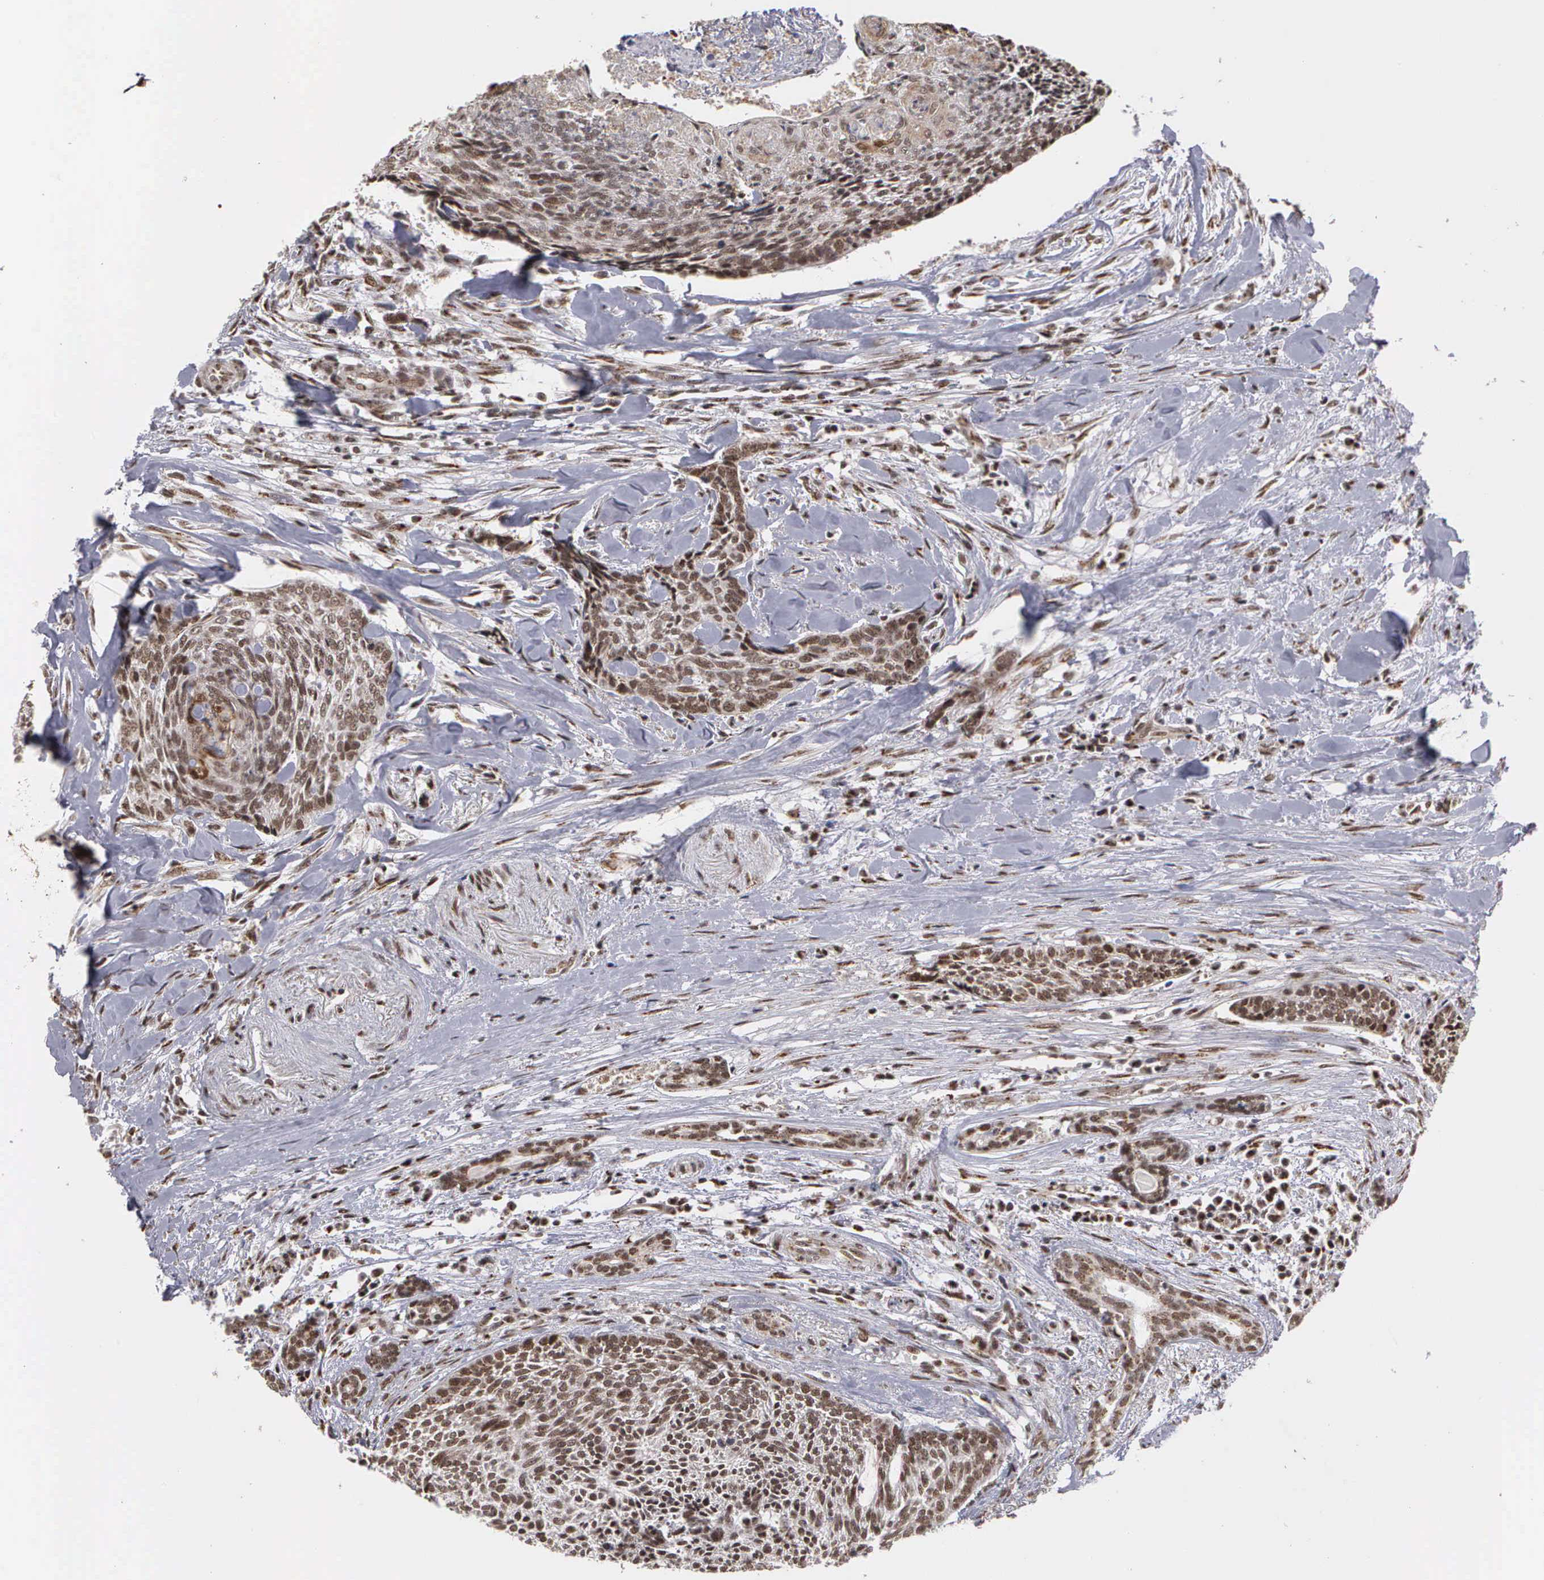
{"staining": {"intensity": "moderate", "quantity": ">75%", "location": "cytoplasmic/membranous,nuclear"}, "tissue": "head and neck cancer", "cell_type": "Tumor cells", "image_type": "cancer", "snomed": [{"axis": "morphology", "description": "Squamous cell carcinoma, NOS"}, {"axis": "topography", "description": "Salivary gland"}, {"axis": "topography", "description": "Head-Neck"}], "caption": "Immunohistochemistry (IHC) of head and neck cancer displays medium levels of moderate cytoplasmic/membranous and nuclear expression in about >75% of tumor cells.", "gene": "GTF2A1", "patient": {"sex": "male", "age": 70}}